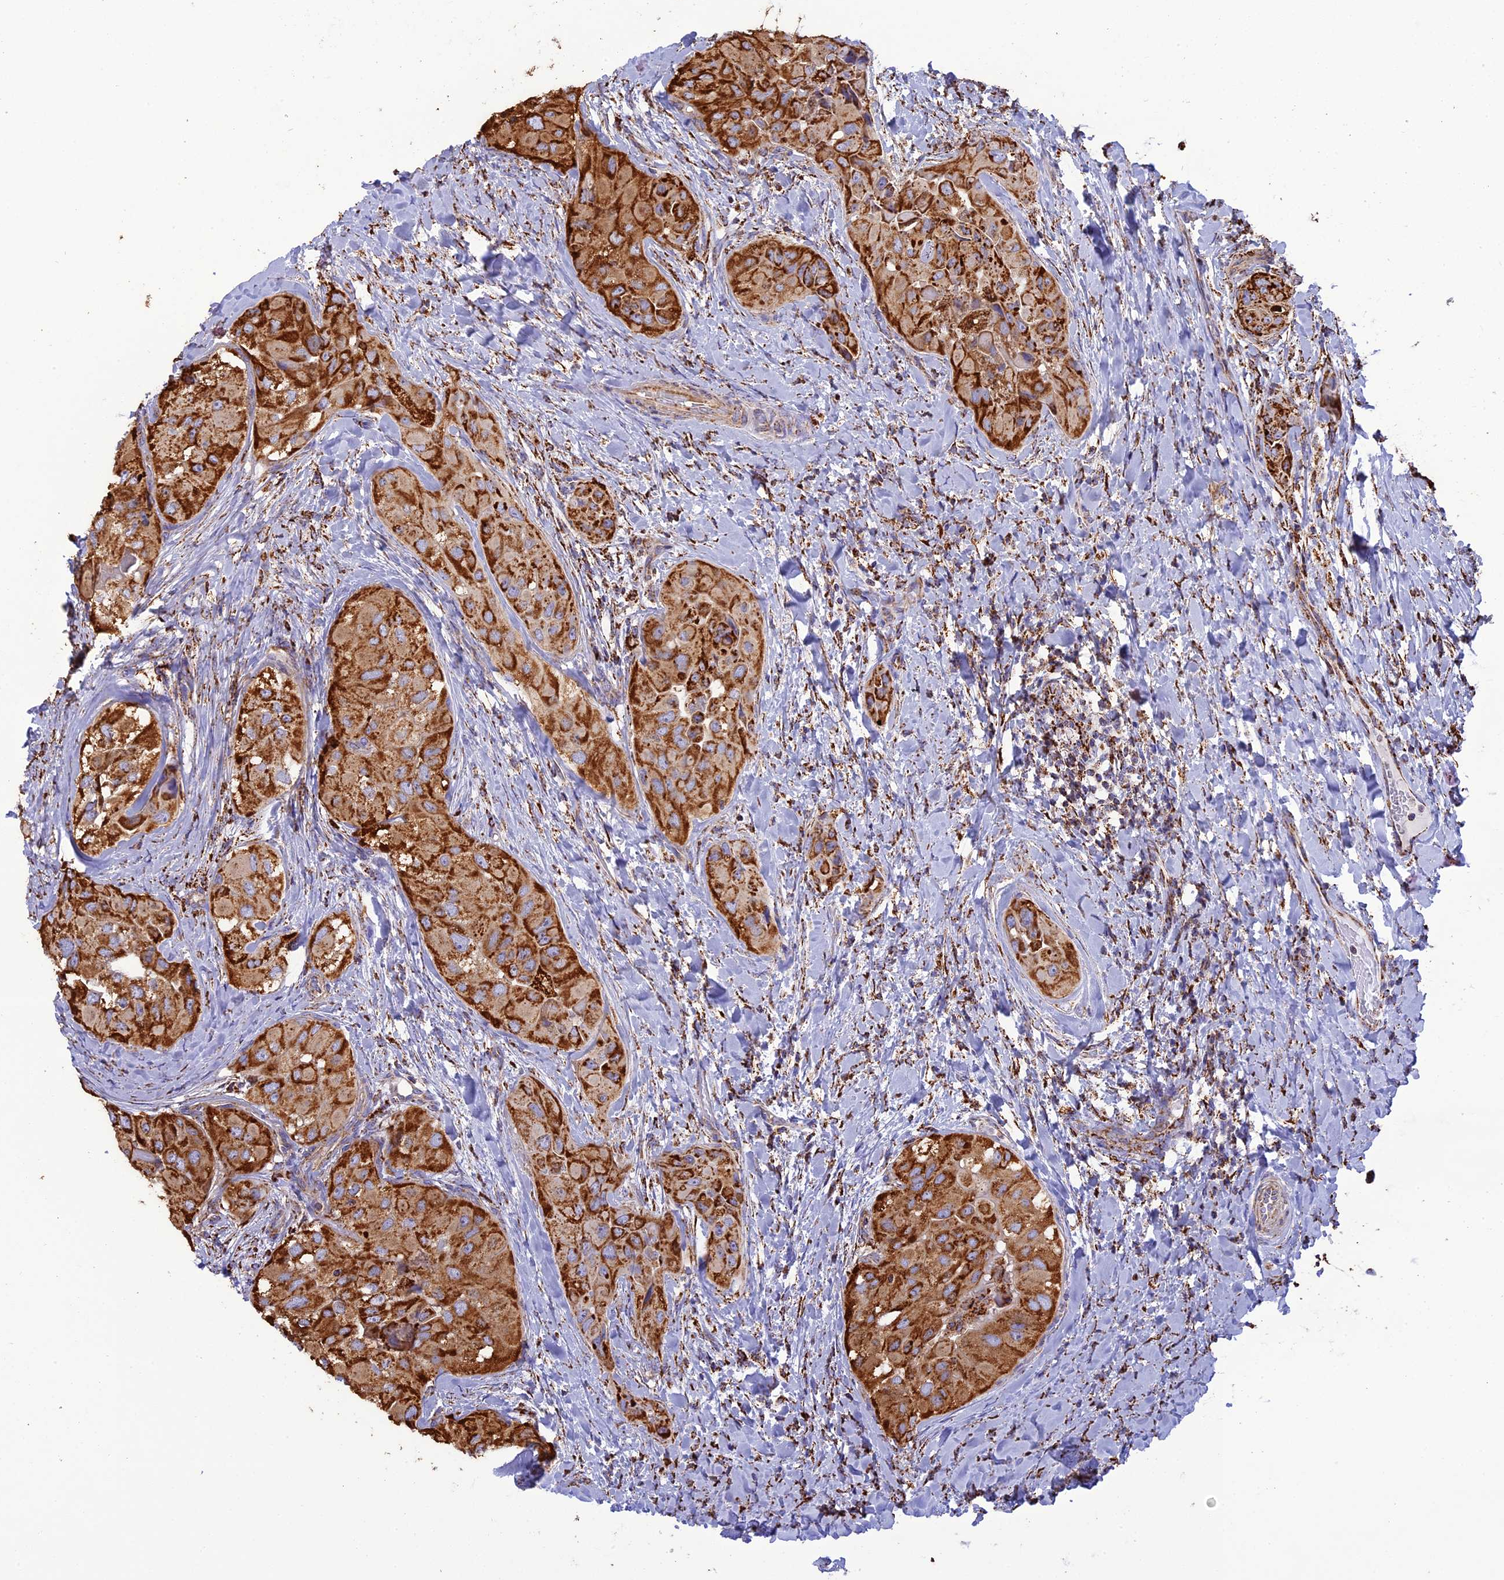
{"staining": {"intensity": "strong", "quantity": ">75%", "location": "cytoplasmic/membranous"}, "tissue": "thyroid cancer", "cell_type": "Tumor cells", "image_type": "cancer", "snomed": [{"axis": "morphology", "description": "Normal tissue, NOS"}, {"axis": "morphology", "description": "Papillary adenocarcinoma, NOS"}, {"axis": "topography", "description": "Thyroid gland"}], "caption": "Strong cytoplasmic/membranous staining for a protein is present in about >75% of tumor cells of thyroid cancer (papillary adenocarcinoma) using immunohistochemistry (IHC).", "gene": "KCNG1", "patient": {"sex": "female", "age": 59}}